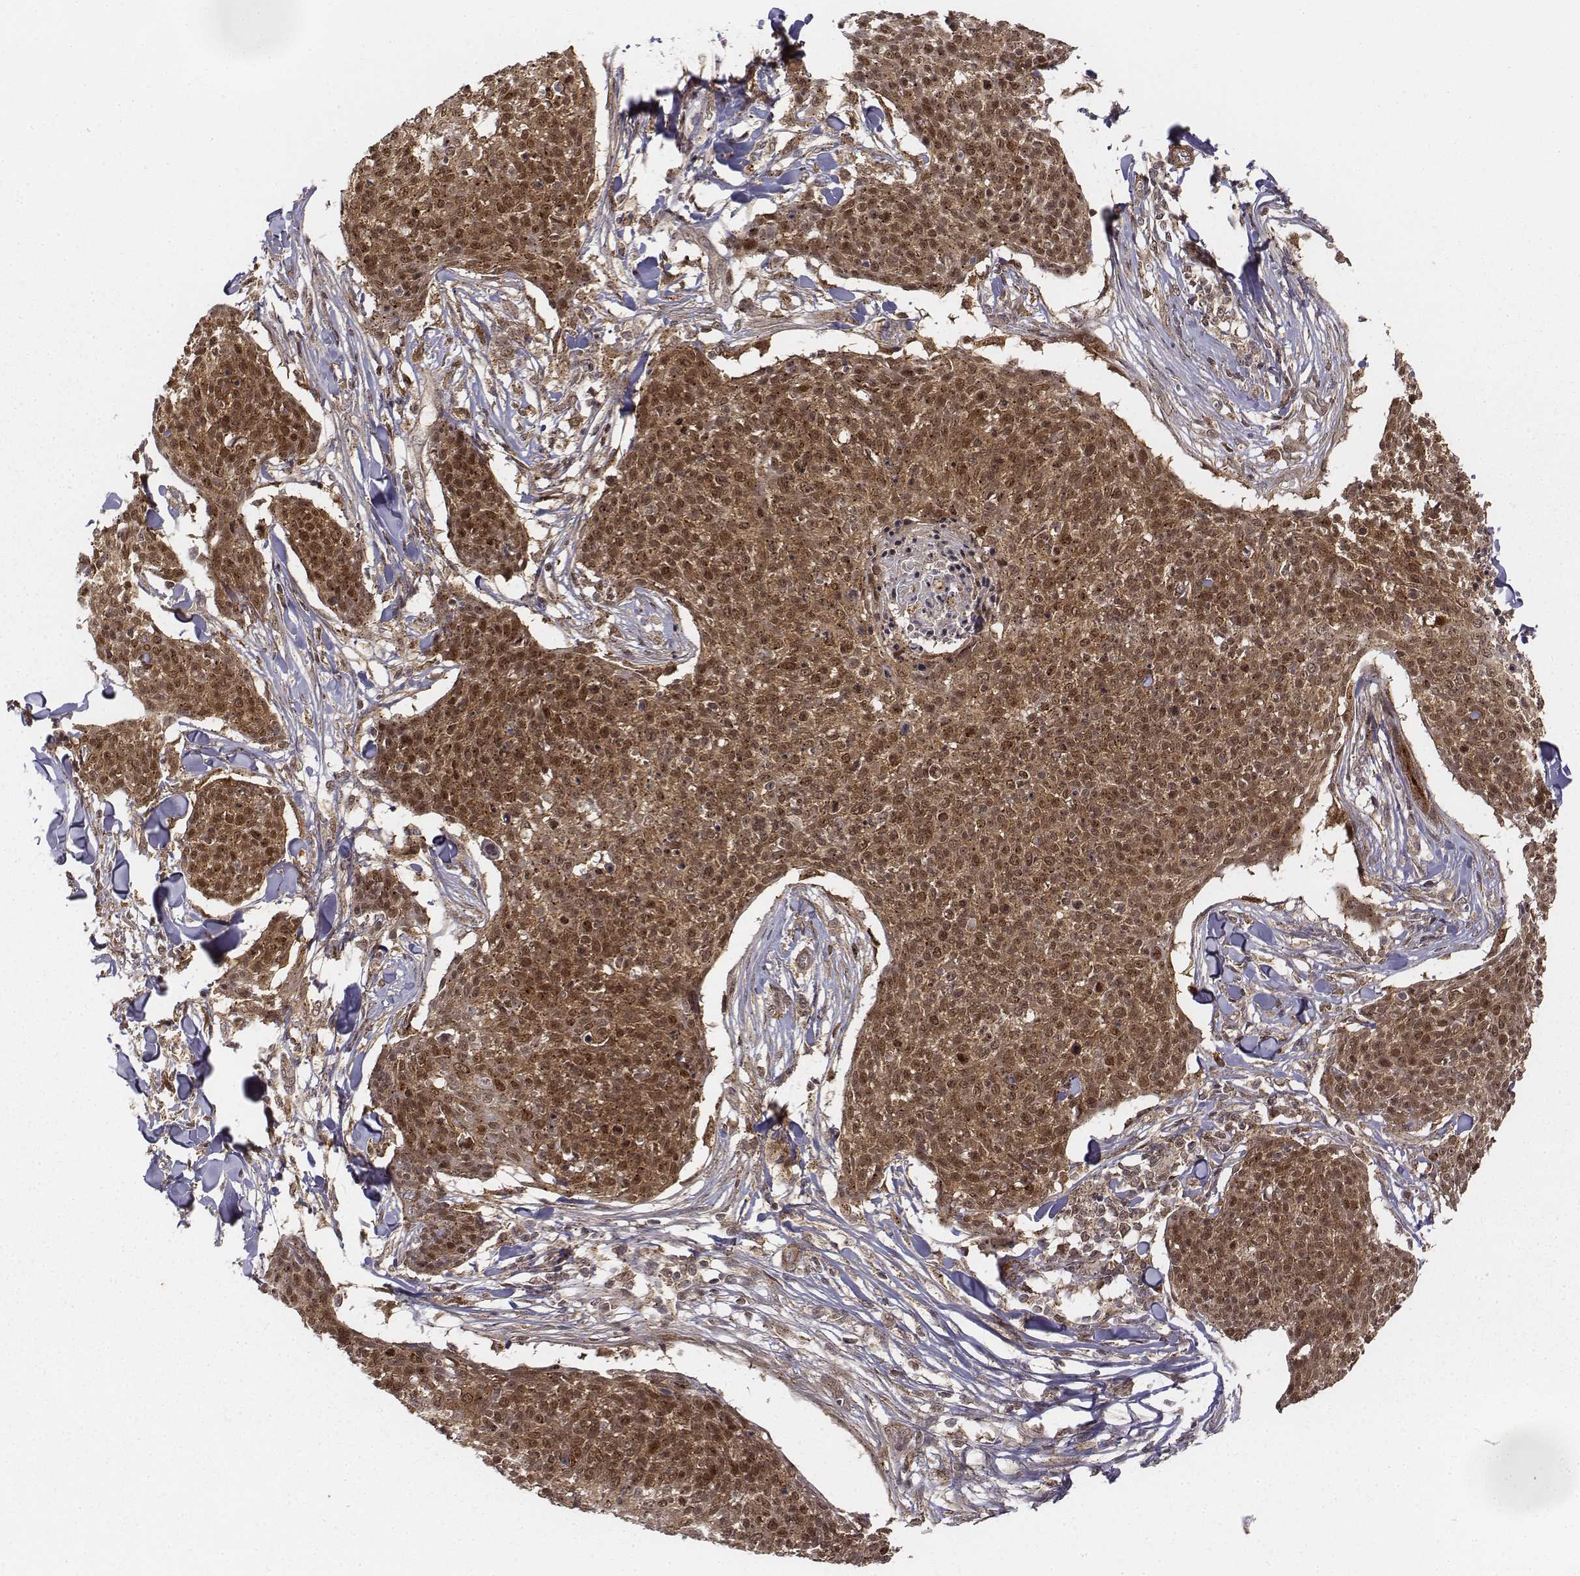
{"staining": {"intensity": "moderate", "quantity": ">75%", "location": "cytoplasmic/membranous,nuclear"}, "tissue": "skin cancer", "cell_type": "Tumor cells", "image_type": "cancer", "snomed": [{"axis": "morphology", "description": "Squamous cell carcinoma, NOS"}, {"axis": "topography", "description": "Skin"}, {"axis": "topography", "description": "Vulva"}], "caption": "Immunohistochemistry of human skin cancer (squamous cell carcinoma) exhibits medium levels of moderate cytoplasmic/membranous and nuclear positivity in approximately >75% of tumor cells.", "gene": "ZFYVE19", "patient": {"sex": "female", "age": 75}}